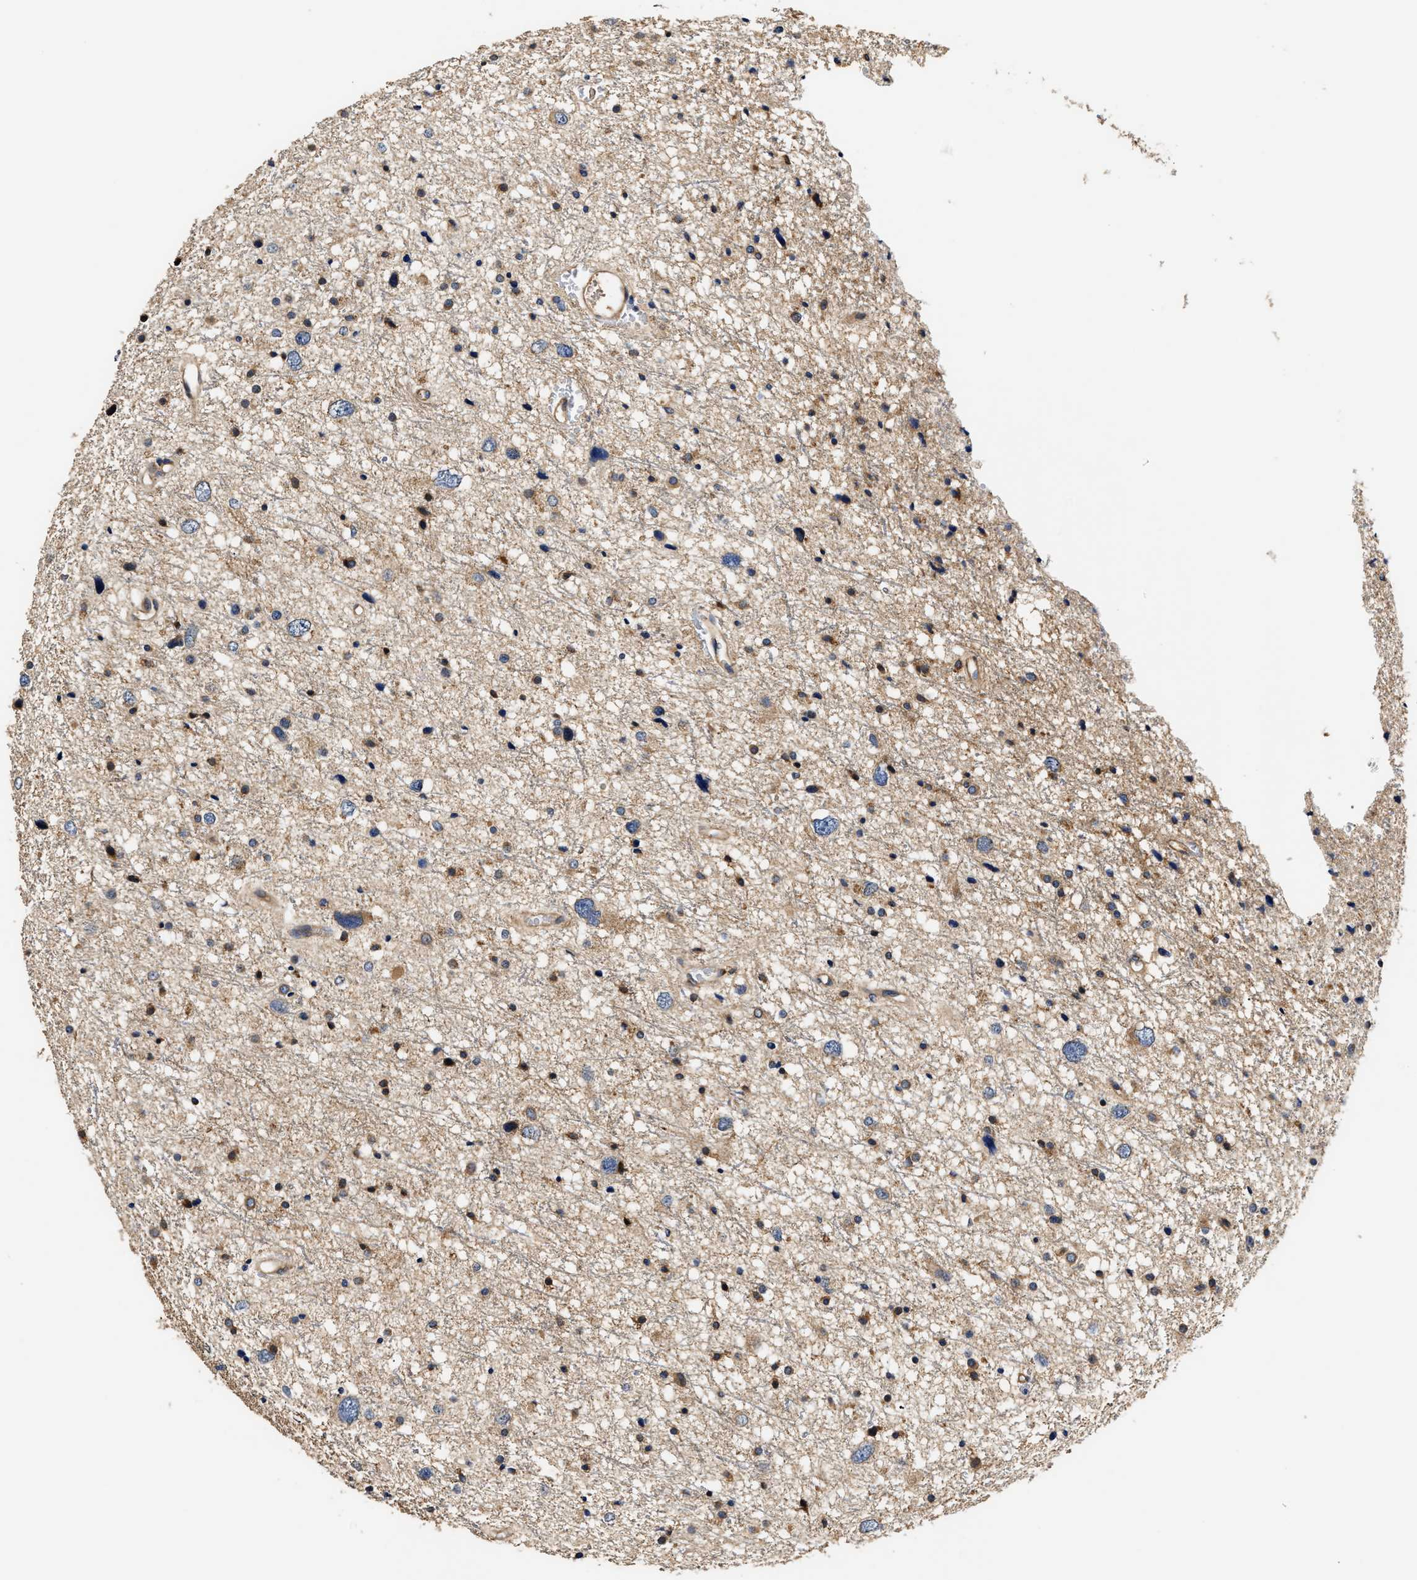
{"staining": {"intensity": "moderate", "quantity": ">75%", "location": "cytoplasmic/membranous"}, "tissue": "glioma", "cell_type": "Tumor cells", "image_type": "cancer", "snomed": [{"axis": "morphology", "description": "Glioma, malignant, Low grade"}, {"axis": "topography", "description": "Brain"}], "caption": "Glioma was stained to show a protein in brown. There is medium levels of moderate cytoplasmic/membranous expression in about >75% of tumor cells.", "gene": "TEX2", "patient": {"sex": "female", "age": 37}}